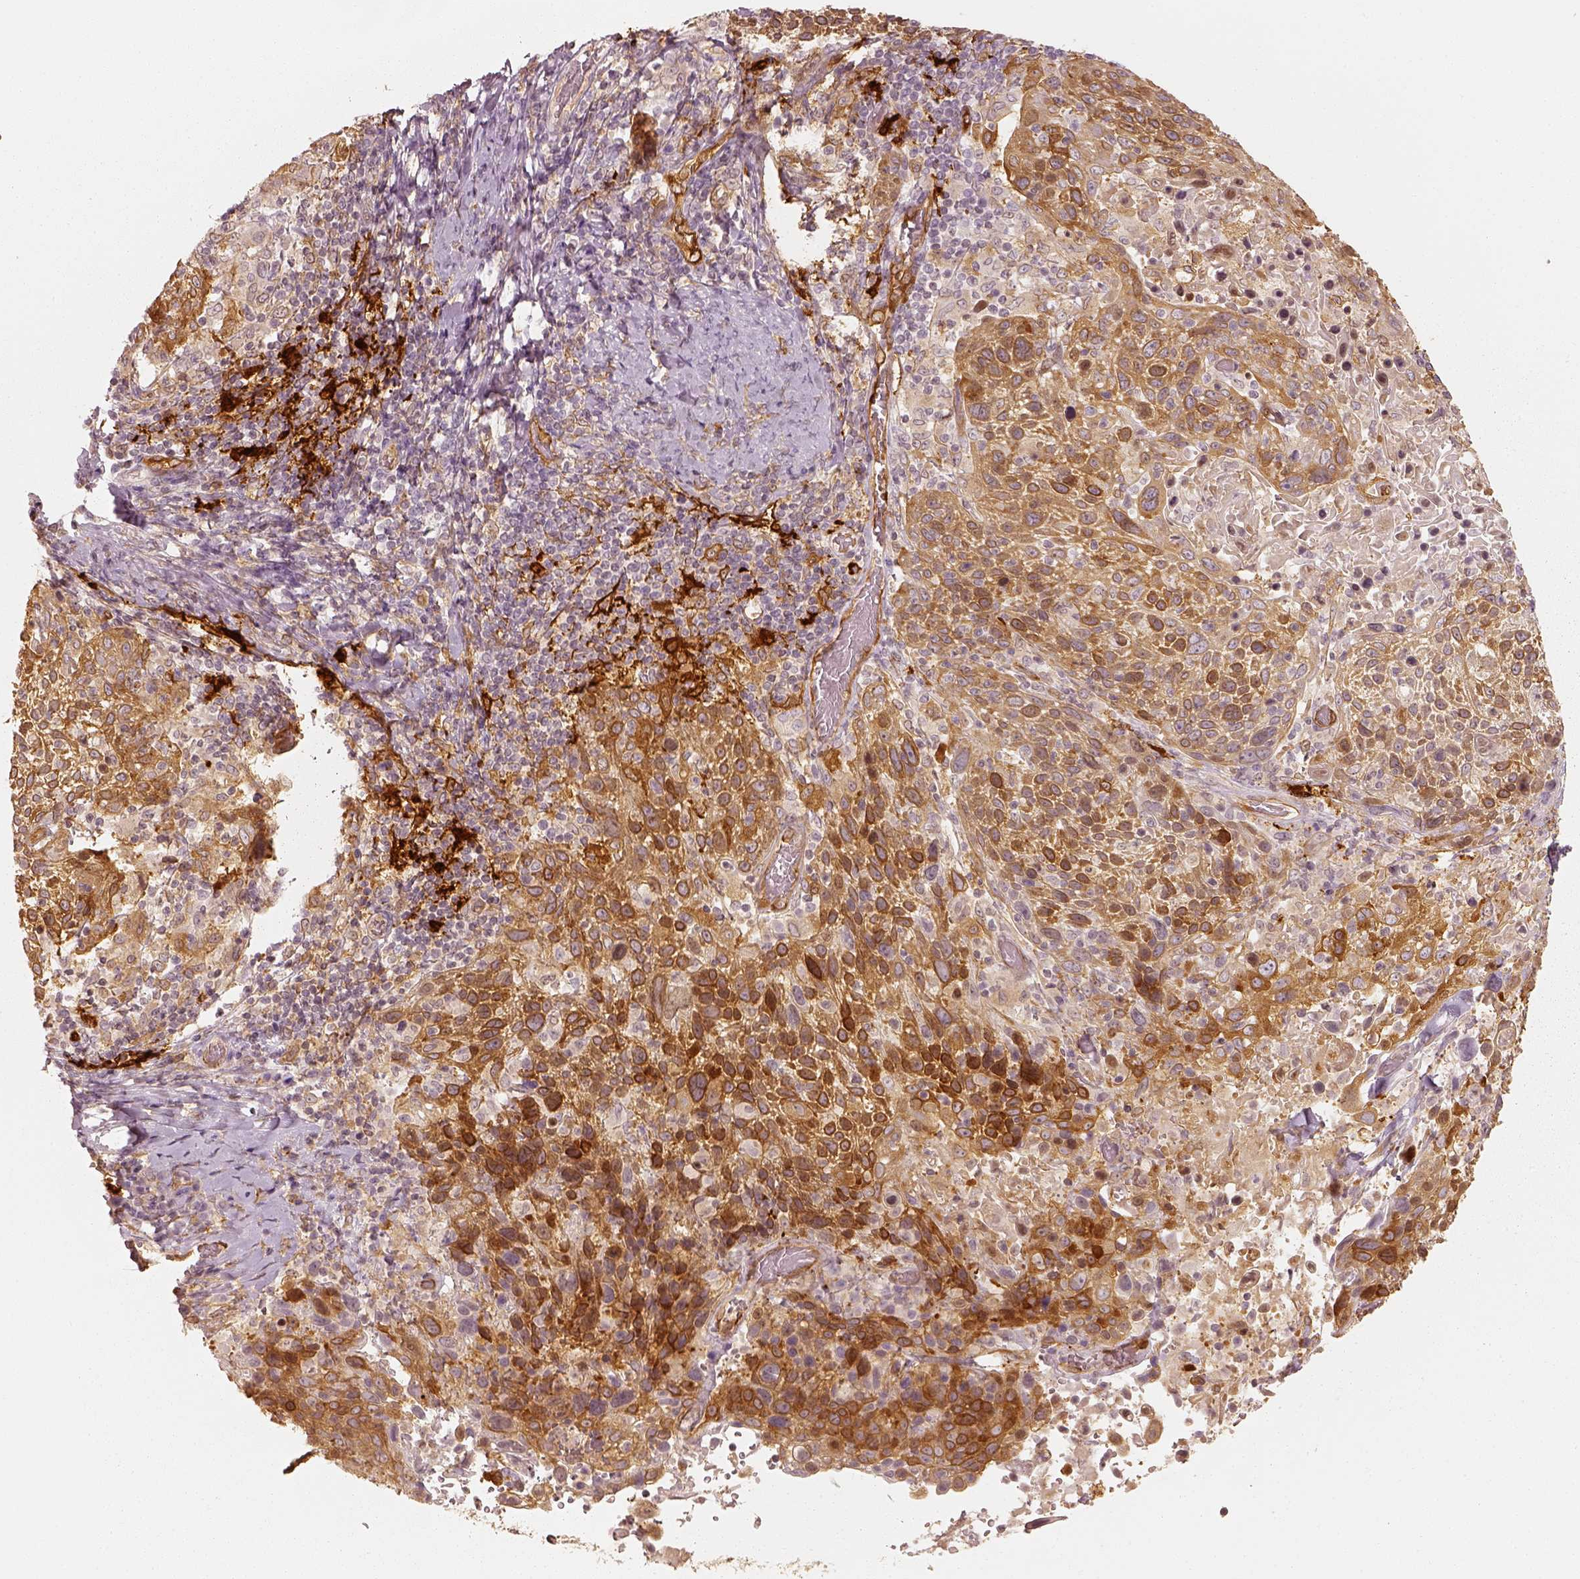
{"staining": {"intensity": "strong", "quantity": ">75%", "location": "cytoplasmic/membranous"}, "tissue": "cervical cancer", "cell_type": "Tumor cells", "image_type": "cancer", "snomed": [{"axis": "morphology", "description": "Squamous cell carcinoma, NOS"}, {"axis": "topography", "description": "Cervix"}], "caption": "About >75% of tumor cells in cervical cancer demonstrate strong cytoplasmic/membranous protein staining as visualized by brown immunohistochemical staining.", "gene": "FSCN1", "patient": {"sex": "female", "age": 61}}